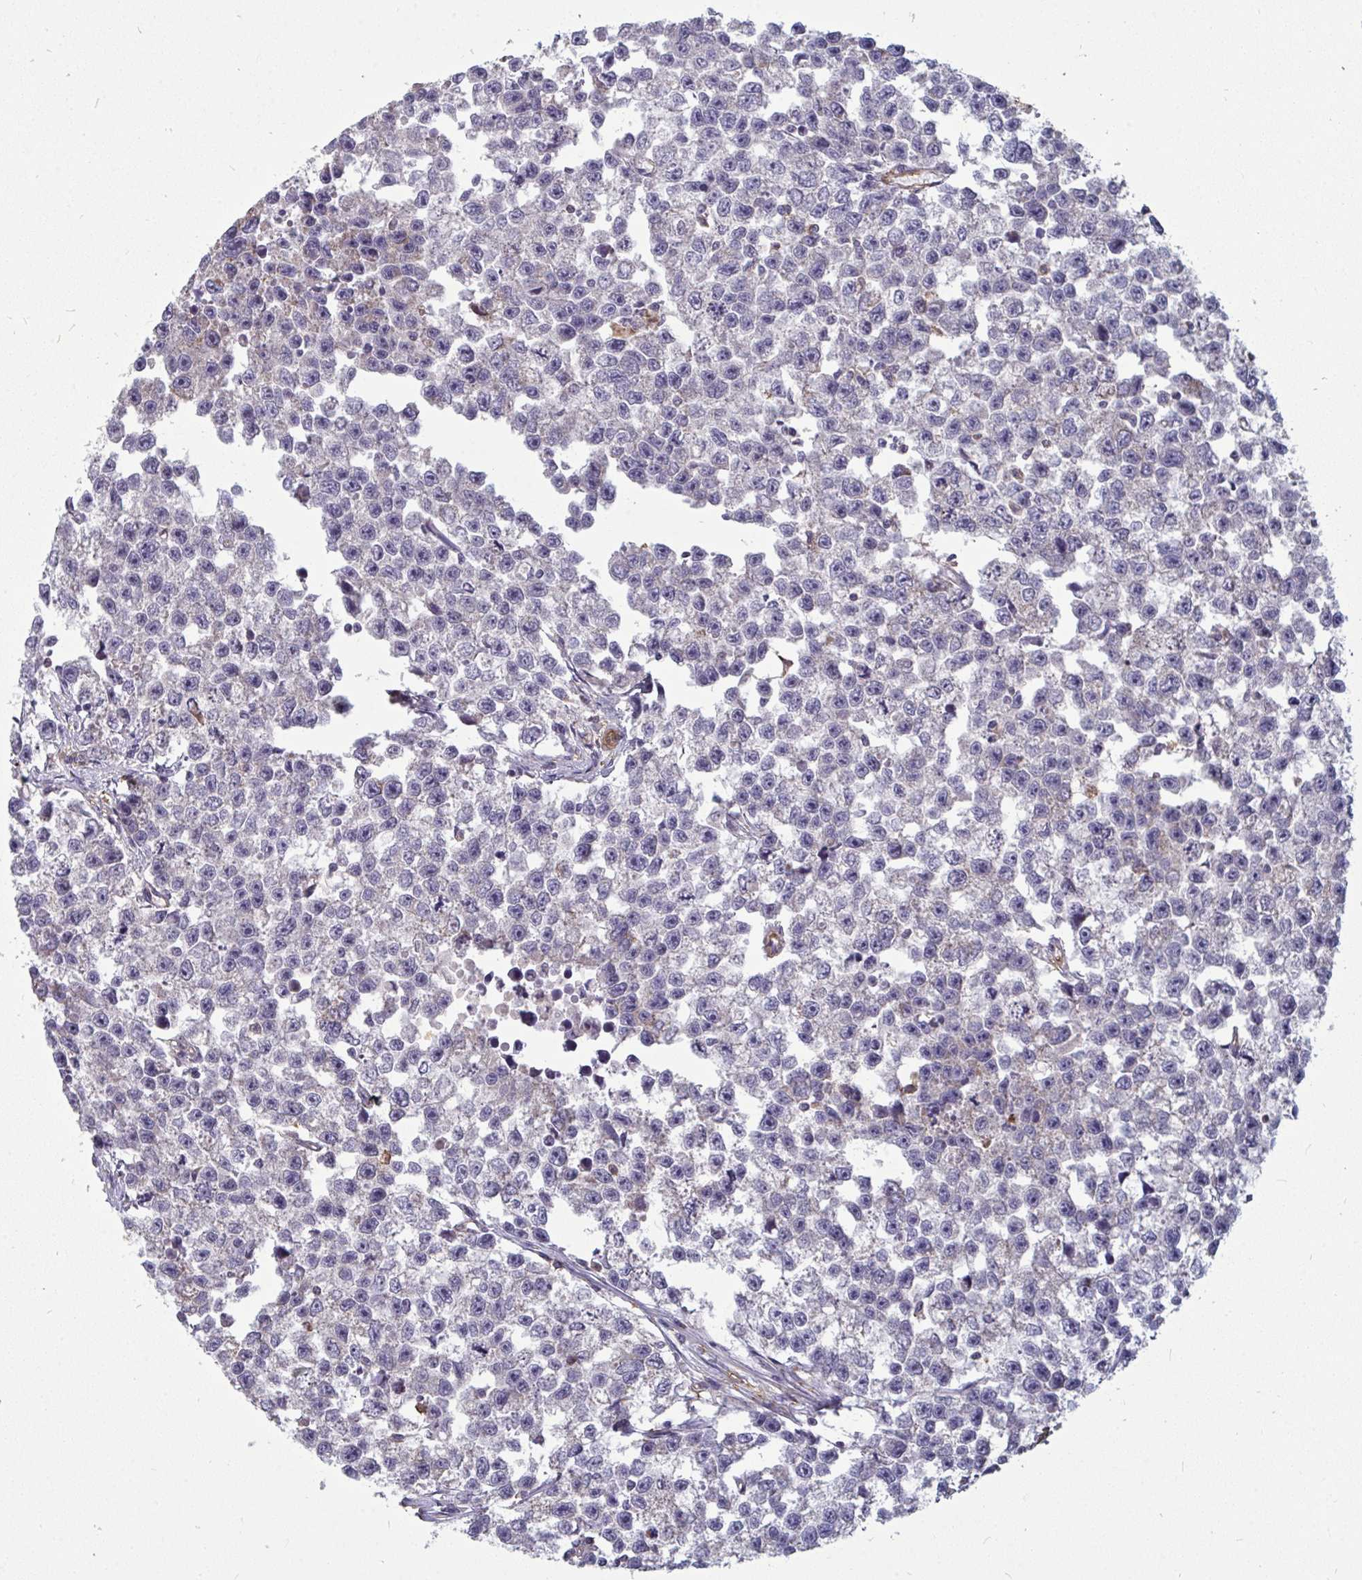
{"staining": {"intensity": "negative", "quantity": "none", "location": "none"}, "tissue": "testis cancer", "cell_type": "Tumor cells", "image_type": "cancer", "snomed": [{"axis": "morphology", "description": "Seminoma, NOS"}, {"axis": "topography", "description": "Testis"}], "caption": "High magnification brightfield microscopy of testis seminoma stained with DAB (3,3'-diaminobenzidine) (brown) and counterstained with hematoxylin (blue): tumor cells show no significant staining. (Immunohistochemistry (ihc), brightfield microscopy, high magnification).", "gene": "ISCU", "patient": {"sex": "male", "age": 26}}